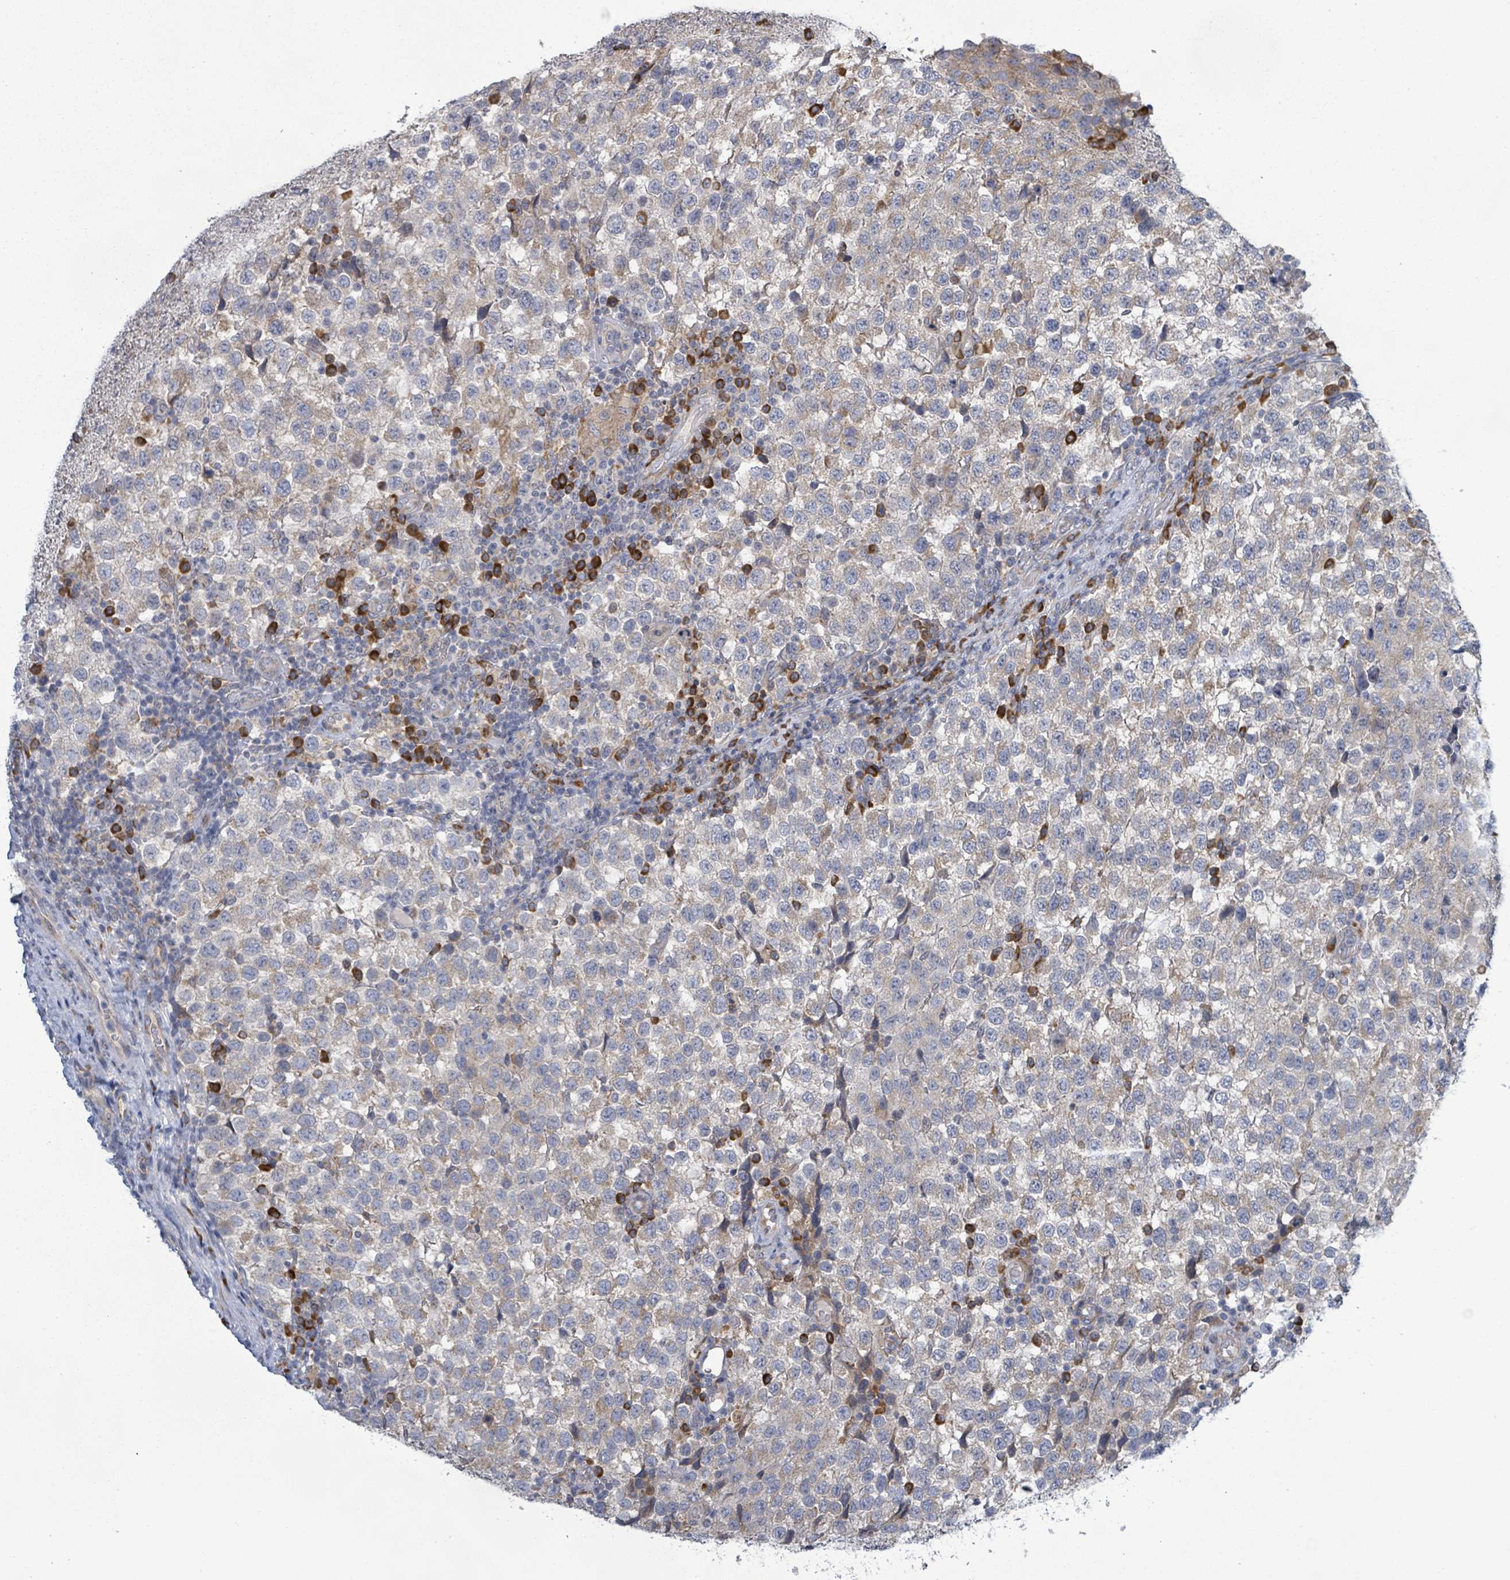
{"staining": {"intensity": "weak", "quantity": "25%-75%", "location": "cytoplasmic/membranous"}, "tissue": "testis cancer", "cell_type": "Tumor cells", "image_type": "cancer", "snomed": [{"axis": "morphology", "description": "Seminoma, NOS"}, {"axis": "topography", "description": "Testis"}], "caption": "Protein analysis of seminoma (testis) tissue shows weak cytoplasmic/membranous positivity in about 25%-75% of tumor cells.", "gene": "ATP13A1", "patient": {"sex": "male", "age": 34}}